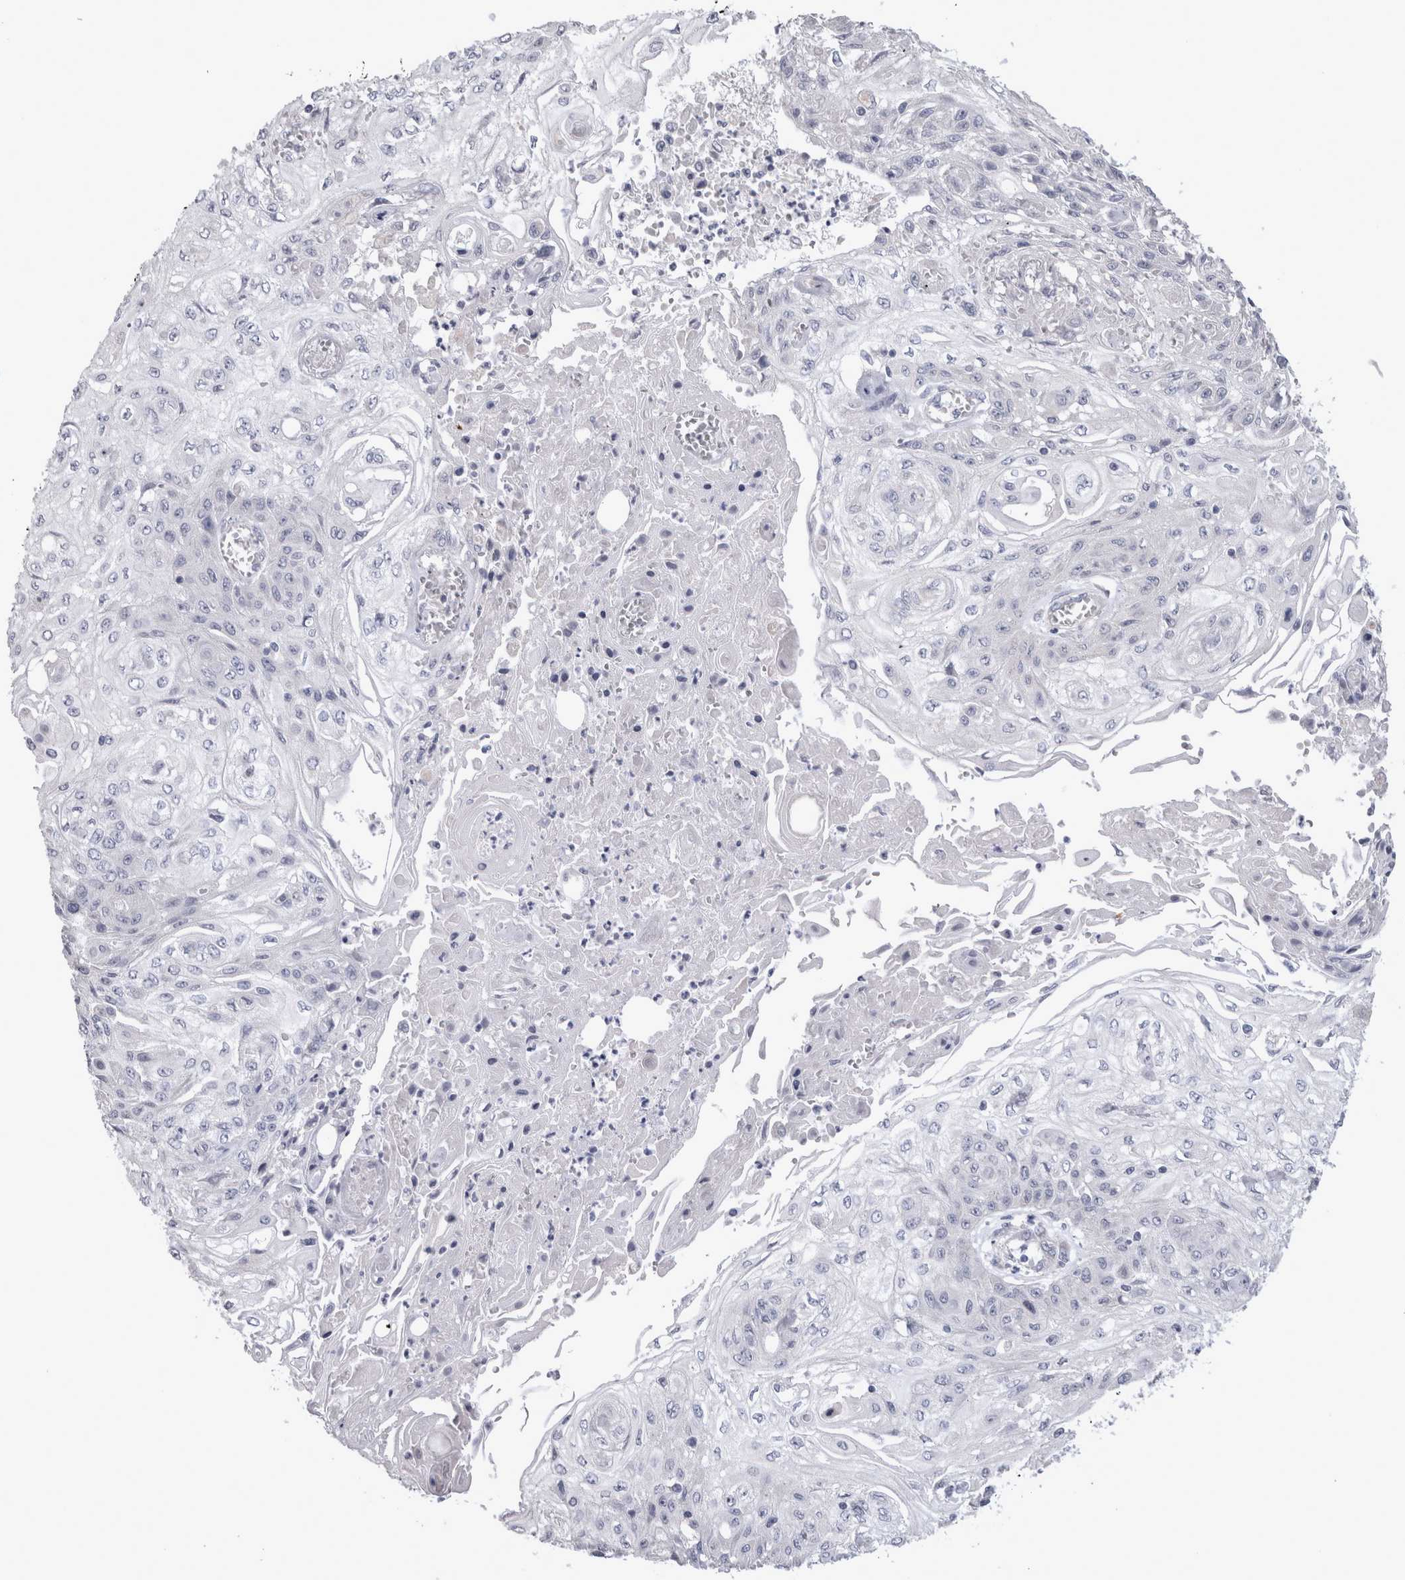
{"staining": {"intensity": "negative", "quantity": "none", "location": "none"}, "tissue": "skin cancer", "cell_type": "Tumor cells", "image_type": "cancer", "snomed": [{"axis": "morphology", "description": "Squamous cell carcinoma, NOS"}, {"axis": "morphology", "description": "Squamous cell carcinoma, metastatic, NOS"}, {"axis": "topography", "description": "Skin"}, {"axis": "topography", "description": "Lymph node"}], "caption": "Photomicrograph shows no significant protein expression in tumor cells of skin squamous cell carcinoma. (DAB immunohistochemistry visualized using brightfield microscopy, high magnification).", "gene": "LRRC40", "patient": {"sex": "male", "age": 75}}